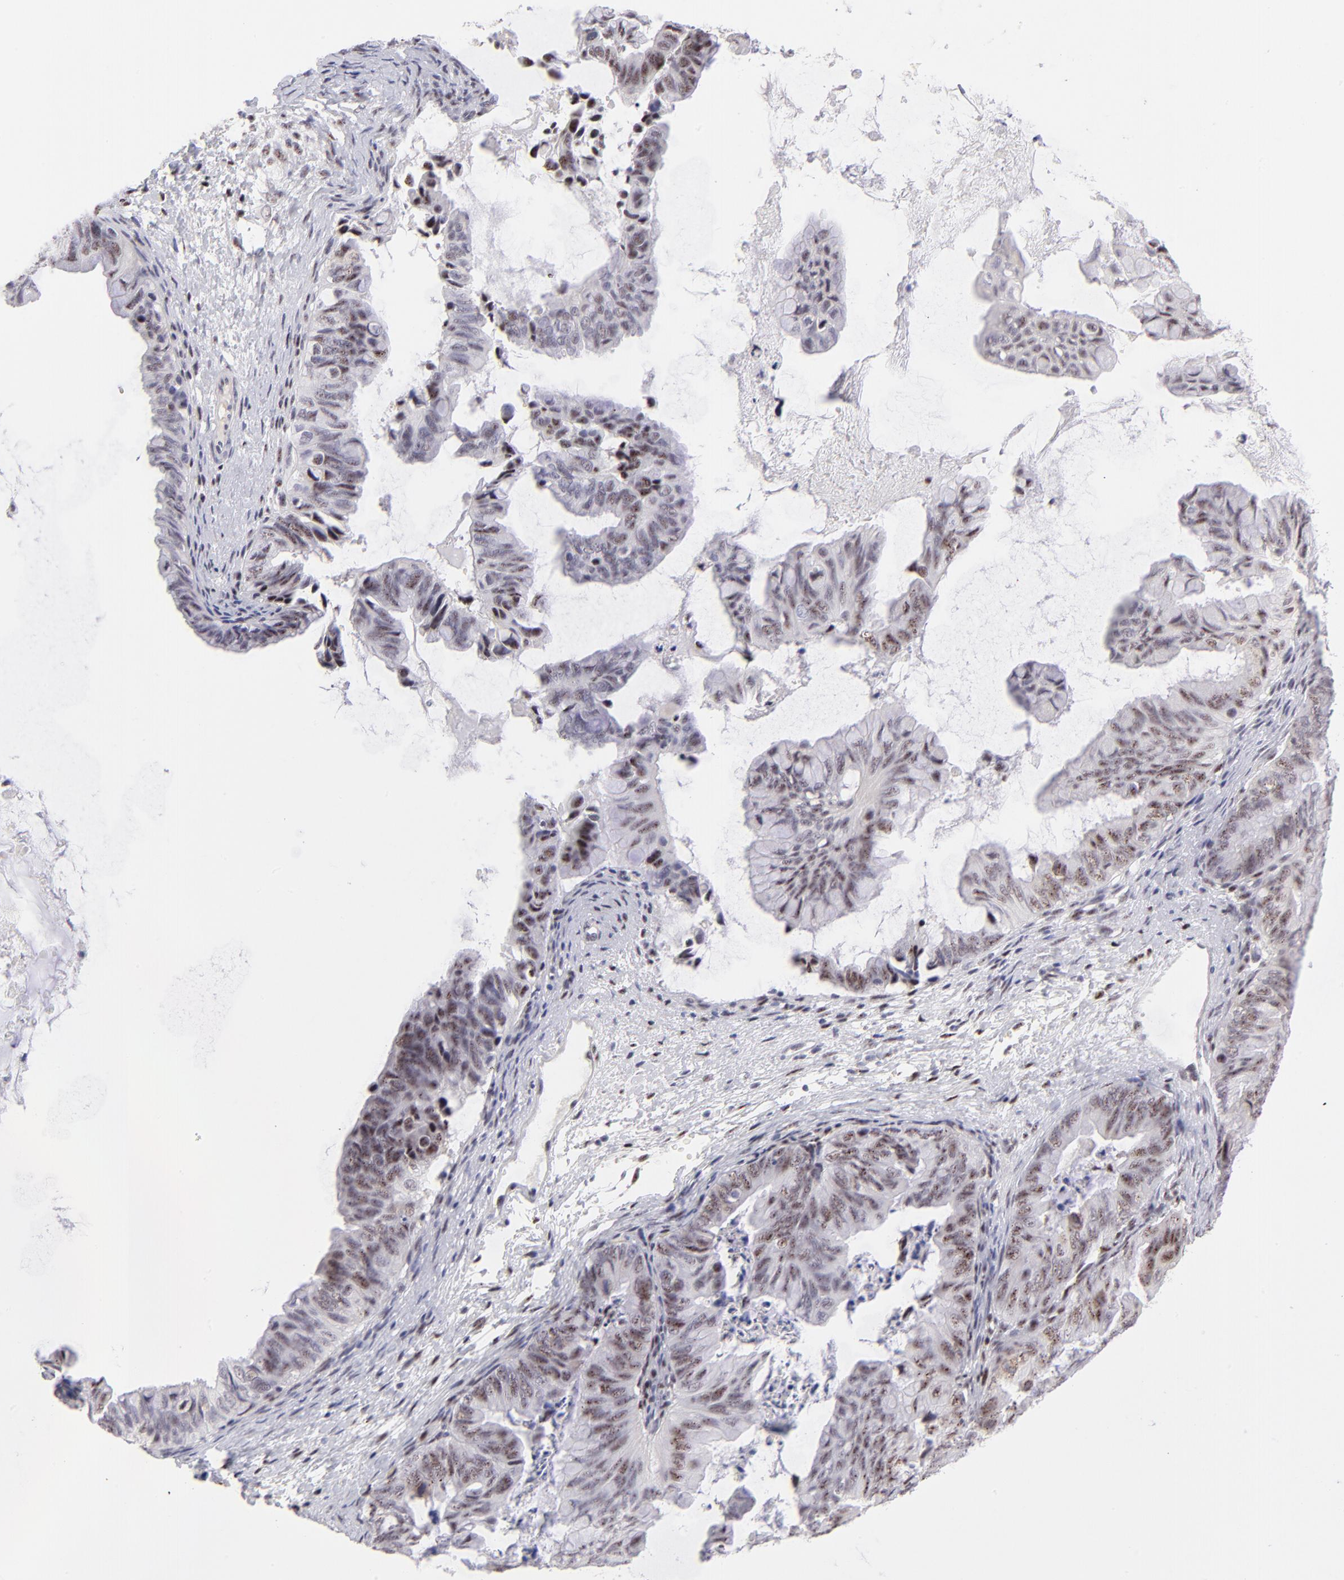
{"staining": {"intensity": "moderate", "quantity": "25%-75%", "location": "nuclear"}, "tissue": "ovarian cancer", "cell_type": "Tumor cells", "image_type": "cancer", "snomed": [{"axis": "morphology", "description": "Cystadenocarcinoma, mucinous, NOS"}, {"axis": "topography", "description": "Ovary"}], "caption": "A photomicrograph showing moderate nuclear expression in about 25%-75% of tumor cells in ovarian mucinous cystadenocarcinoma, as visualized by brown immunohistochemical staining.", "gene": "CDC25C", "patient": {"sex": "female", "age": 36}}